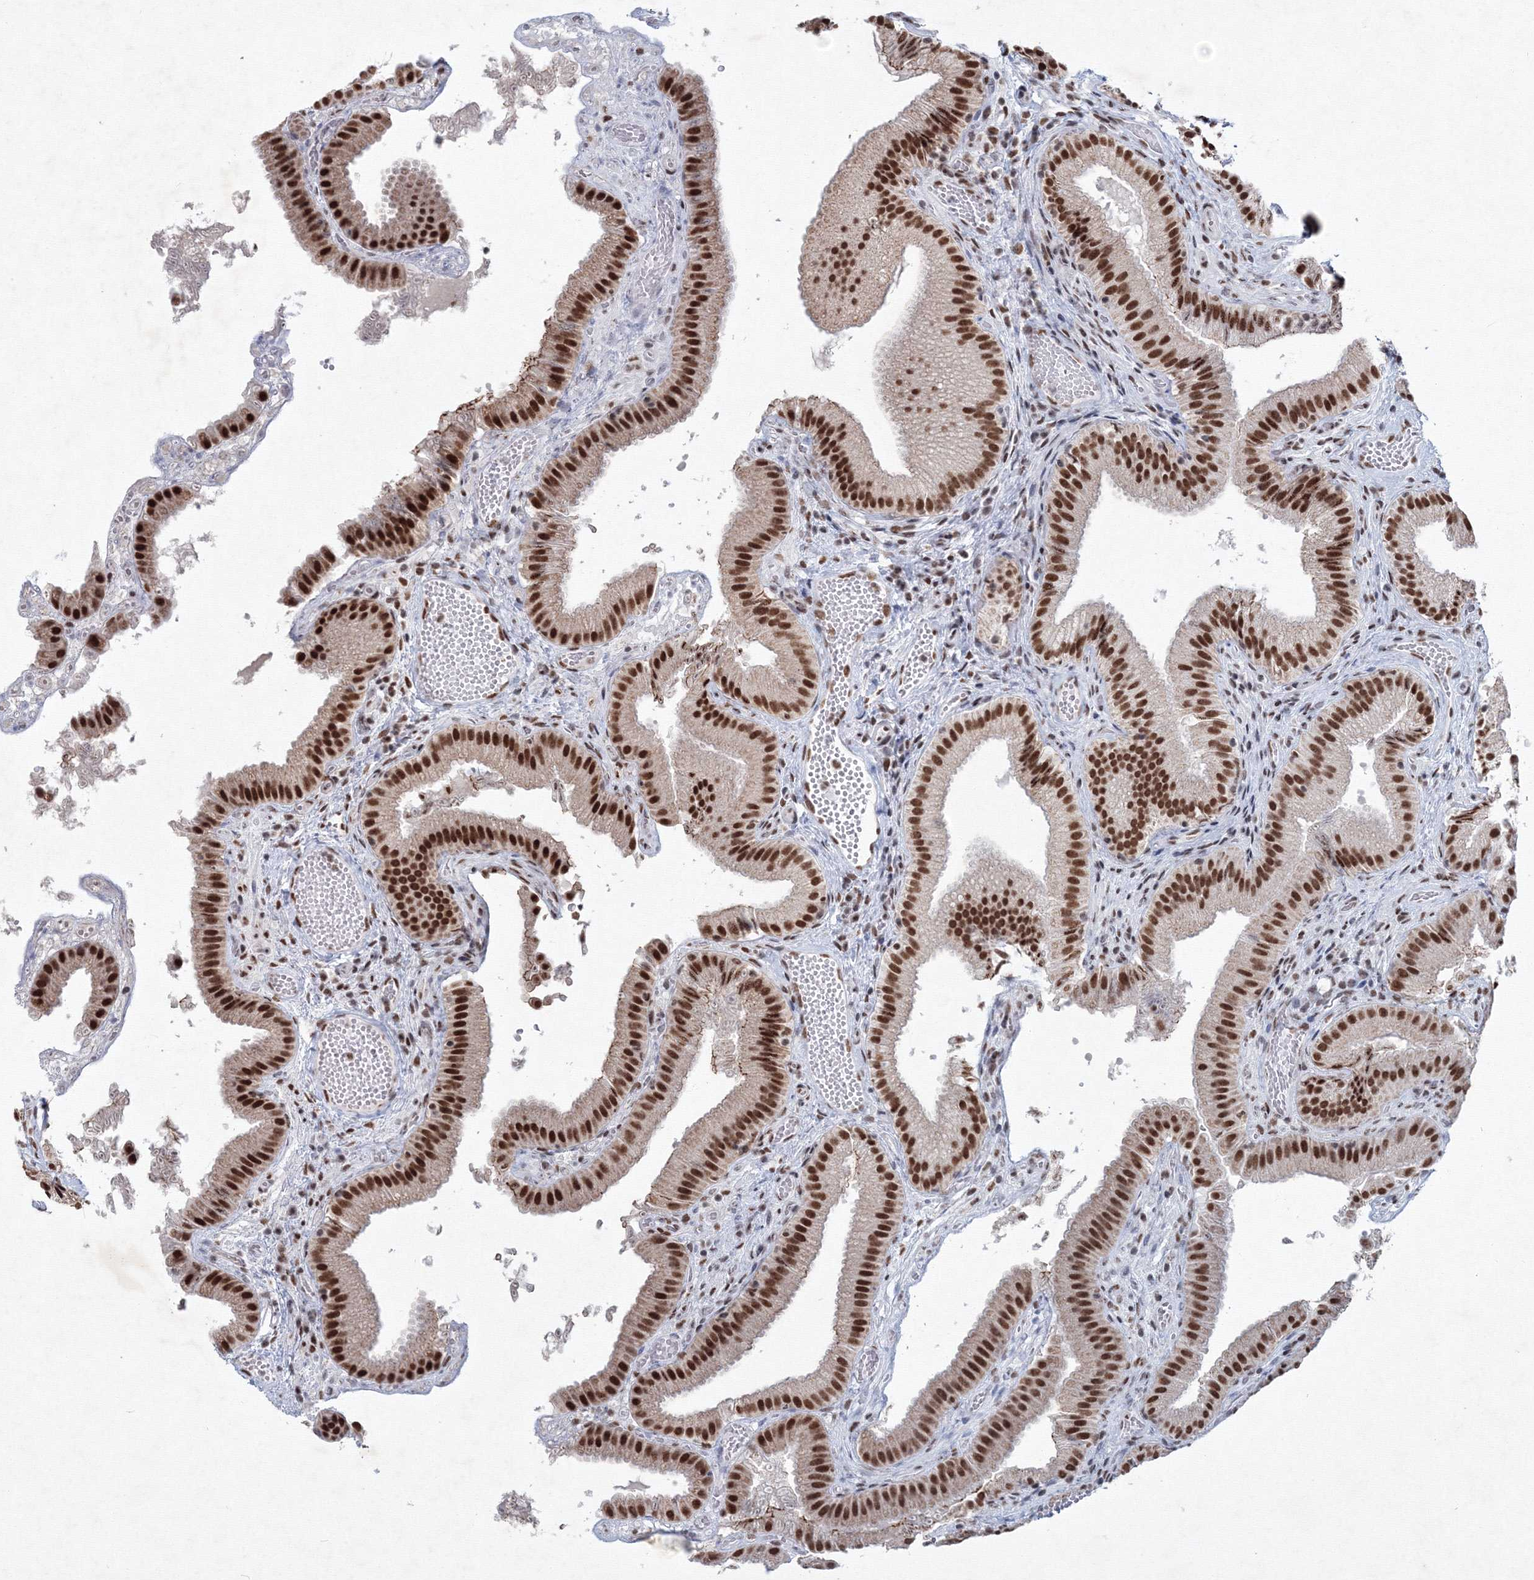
{"staining": {"intensity": "strong", "quantity": ">75%", "location": "nuclear"}, "tissue": "gallbladder", "cell_type": "Glandular cells", "image_type": "normal", "snomed": [{"axis": "morphology", "description": "Normal tissue, NOS"}, {"axis": "topography", "description": "Gallbladder"}], "caption": "Normal gallbladder was stained to show a protein in brown. There is high levels of strong nuclear positivity in approximately >75% of glandular cells.", "gene": "SF3B6", "patient": {"sex": "female", "age": 30}}